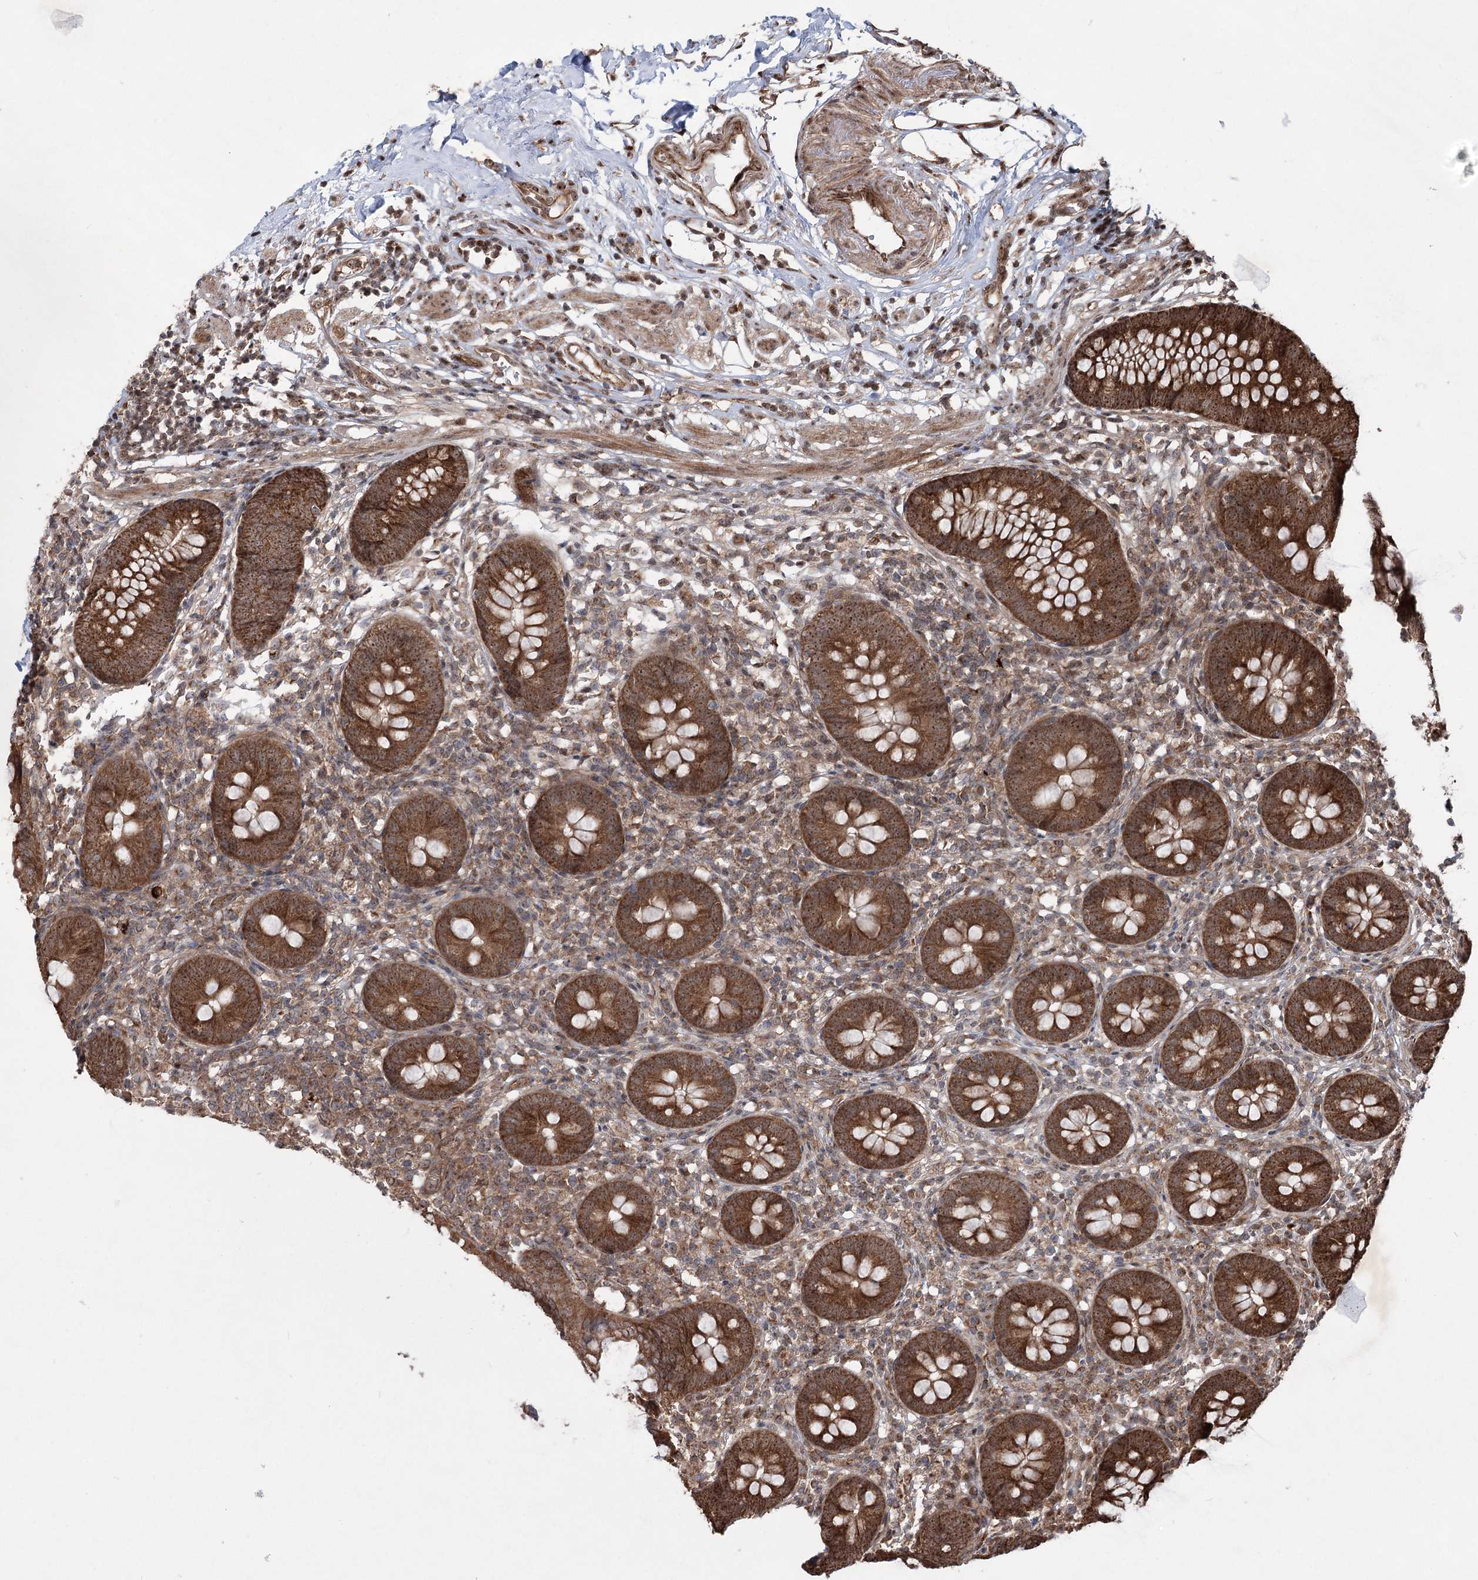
{"staining": {"intensity": "strong", "quantity": ">75%", "location": "cytoplasmic/membranous,nuclear"}, "tissue": "appendix", "cell_type": "Glandular cells", "image_type": "normal", "snomed": [{"axis": "morphology", "description": "Normal tissue, NOS"}, {"axis": "topography", "description": "Appendix"}], "caption": "A high amount of strong cytoplasmic/membranous,nuclear positivity is appreciated in about >75% of glandular cells in benign appendix. (DAB IHC, brown staining for protein, blue staining for nuclei).", "gene": "SERINC5", "patient": {"sex": "female", "age": 62}}